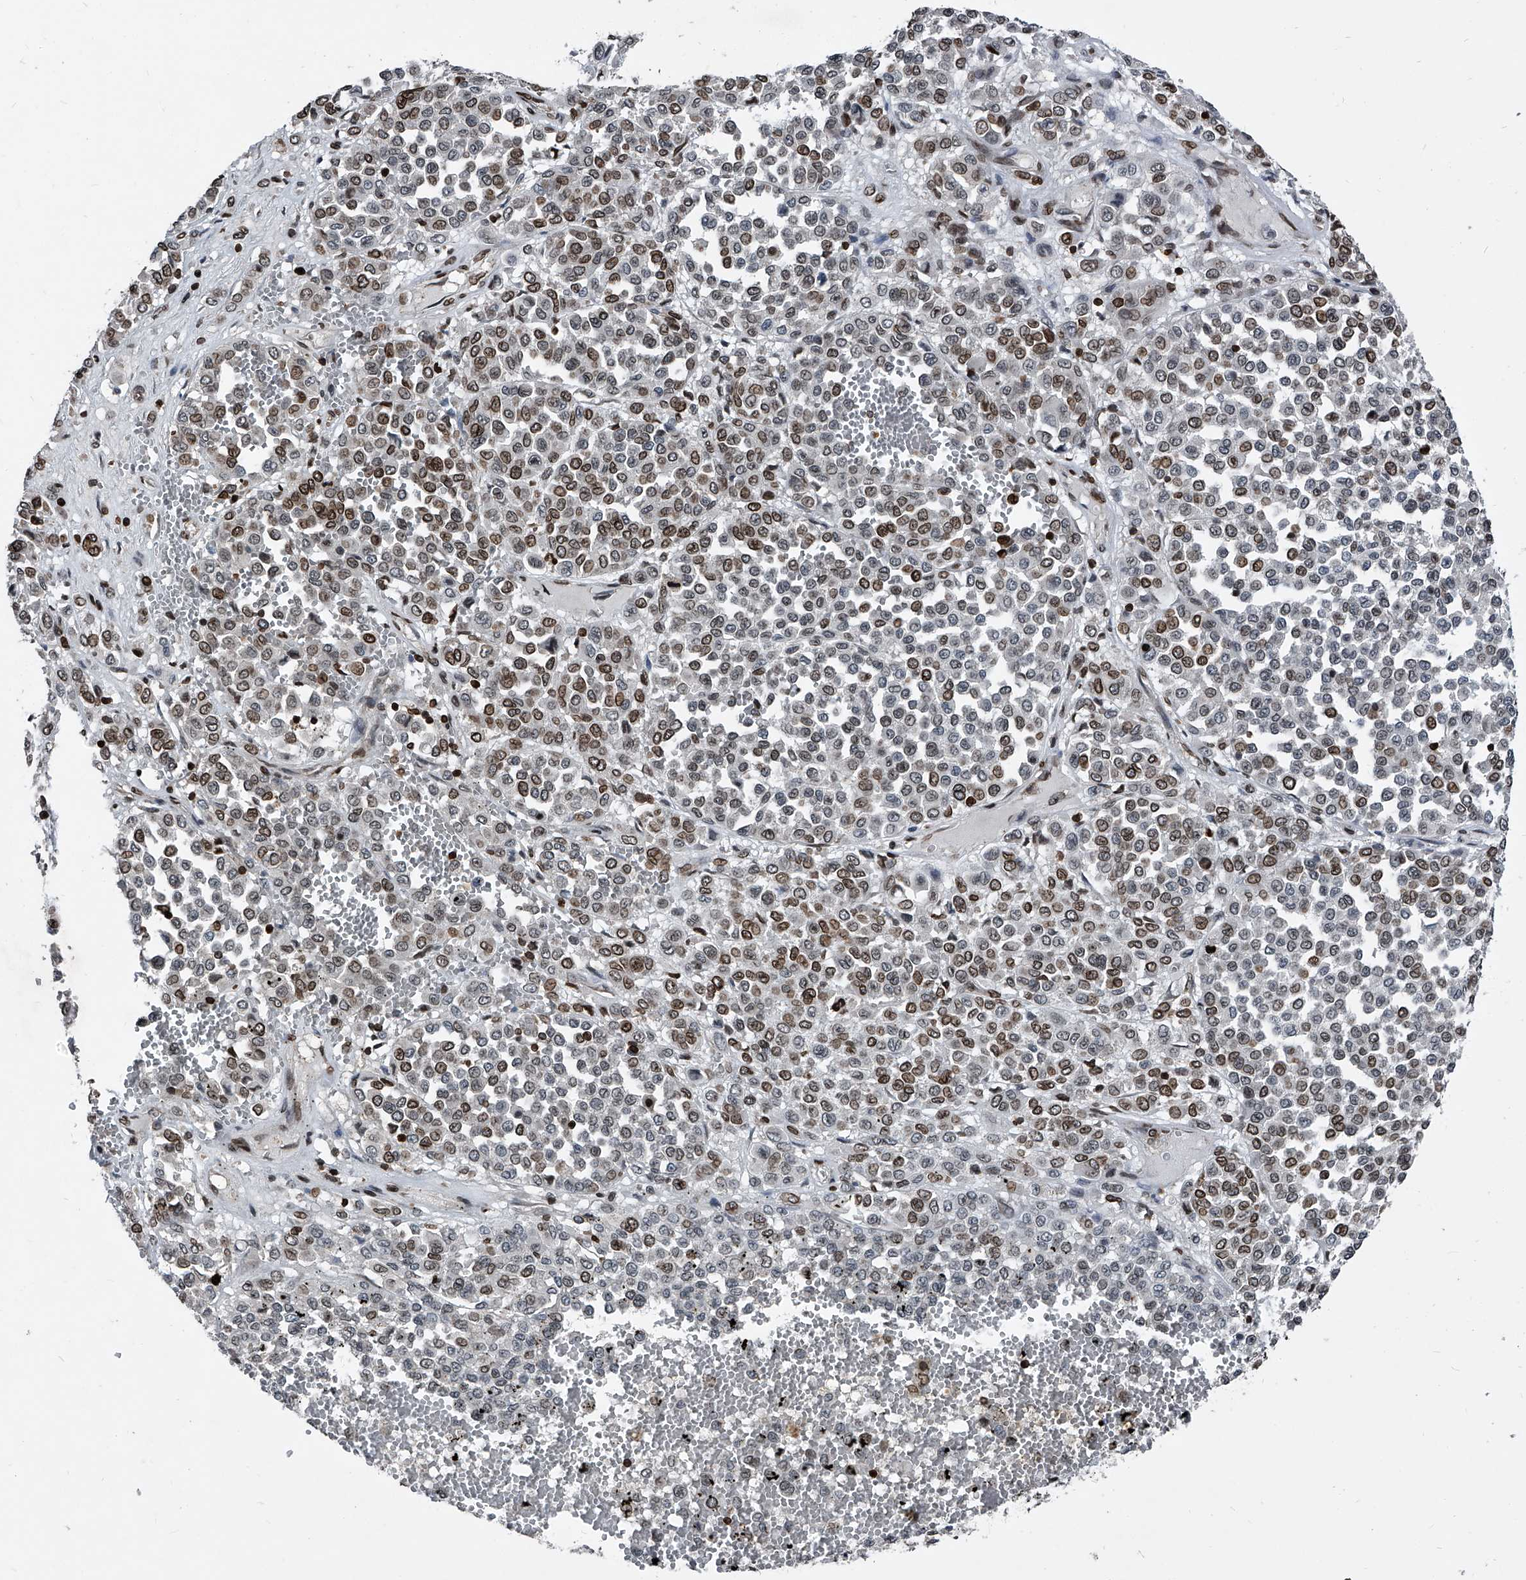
{"staining": {"intensity": "moderate", "quantity": "25%-75%", "location": "cytoplasmic/membranous,nuclear"}, "tissue": "melanoma", "cell_type": "Tumor cells", "image_type": "cancer", "snomed": [{"axis": "morphology", "description": "Malignant melanoma, Metastatic site"}, {"axis": "topography", "description": "Pancreas"}], "caption": "Human melanoma stained with a brown dye reveals moderate cytoplasmic/membranous and nuclear positive staining in about 25%-75% of tumor cells.", "gene": "PHF20", "patient": {"sex": "female", "age": 30}}